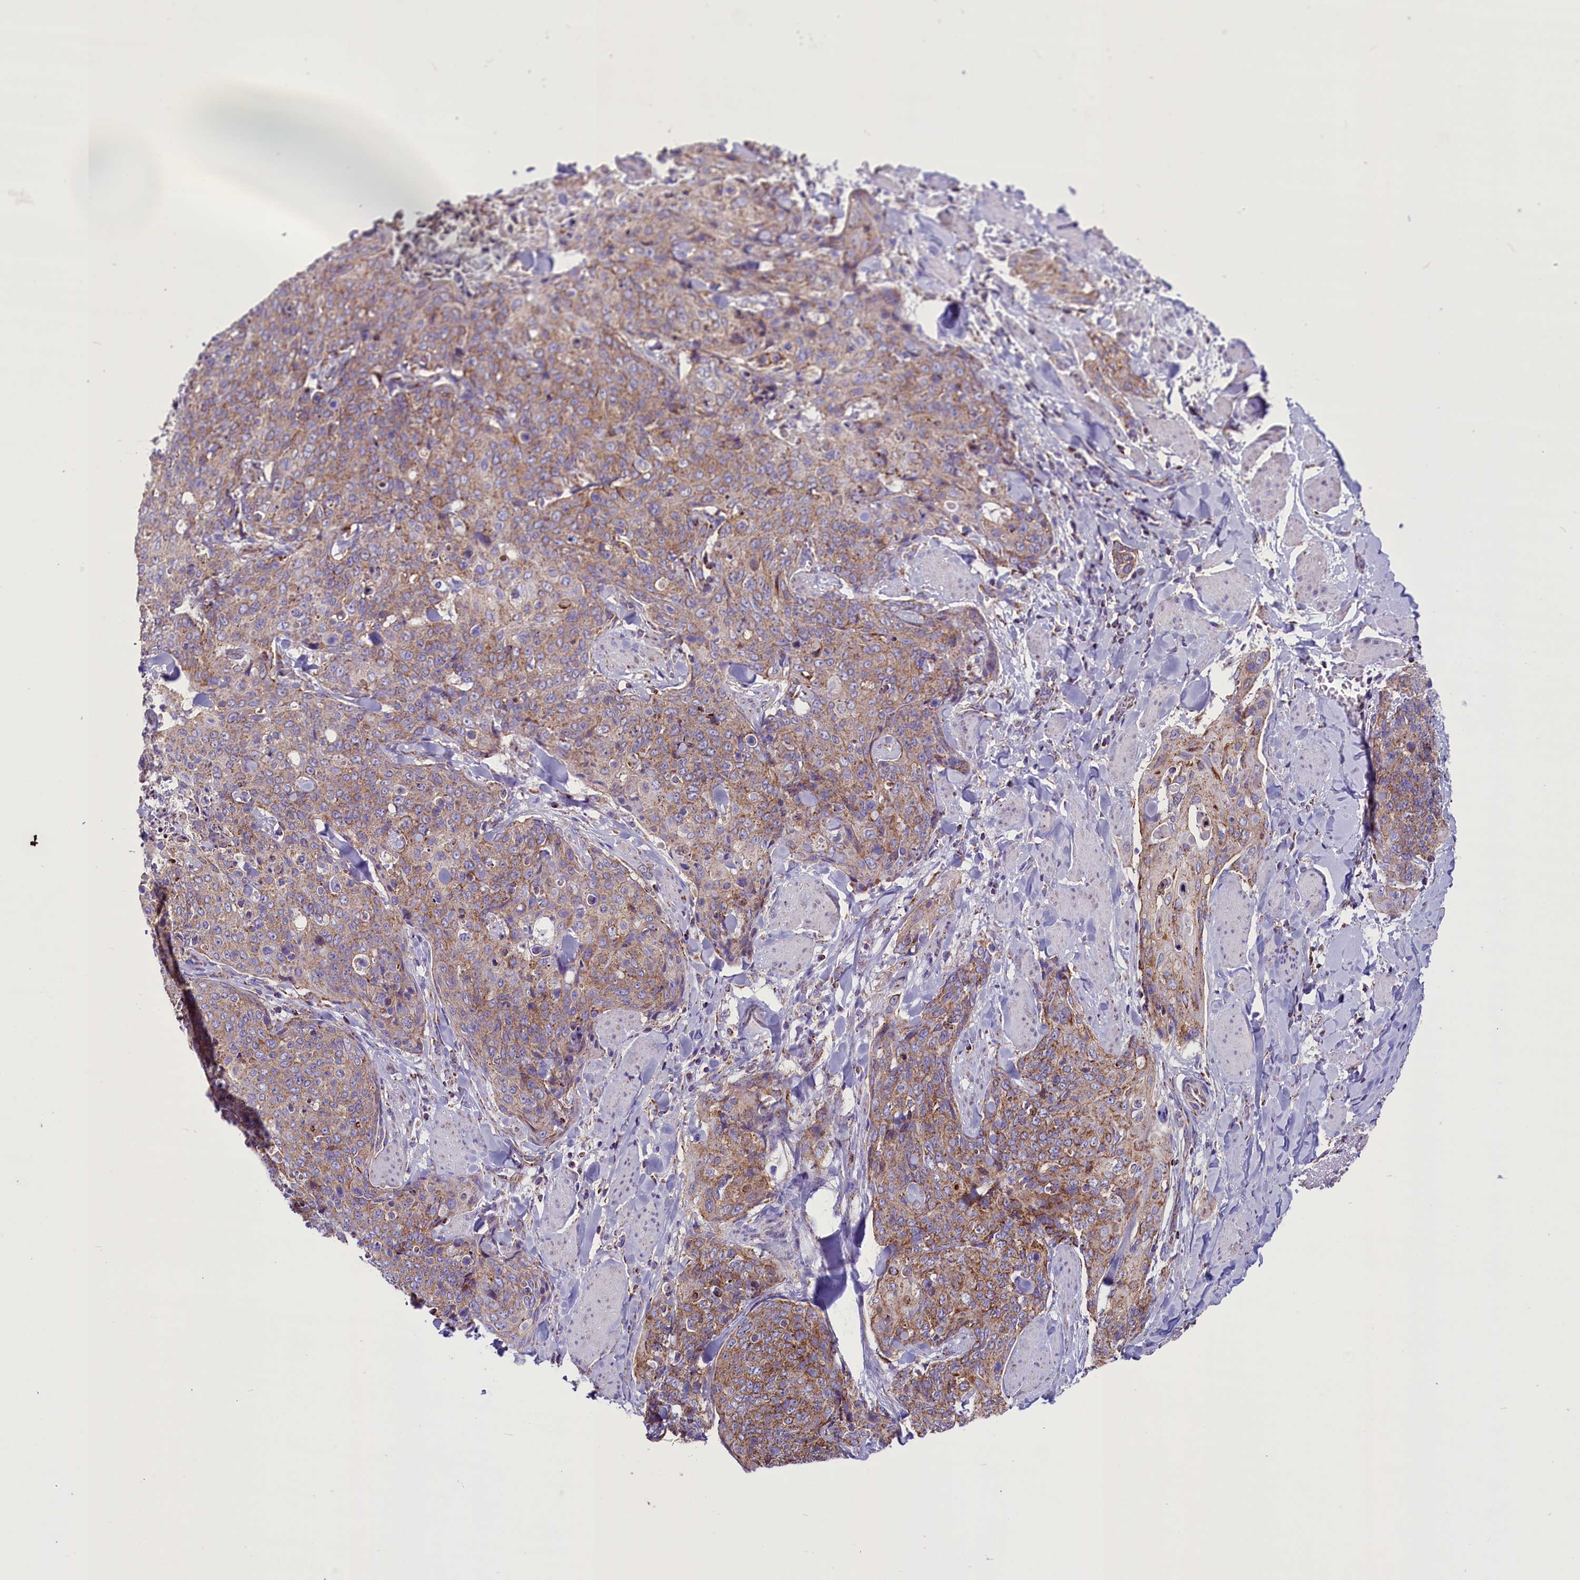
{"staining": {"intensity": "moderate", "quantity": ">75%", "location": "cytoplasmic/membranous"}, "tissue": "skin cancer", "cell_type": "Tumor cells", "image_type": "cancer", "snomed": [{"axis": "morphology", "description": "Squamous cell carcinoma, NOS"}, {"axis": "topography", "description": "Skin"}, {"axis": "topography", "description": "Vulva"}], "caption": "Immunohistochemistry (IHC) photomicrograph of neoplastic tissue: human squamous cell carcinoma (skin) stained using immunohistochemistry exhibits medium levels of moderate protein expression localized specifically in the cytoplasmic/membranous of tumor cells, appearing as a cytoplasmic/membranous brown color.", "gene": "ICA1L", "patient": {"sex": "female", "age": 85}}